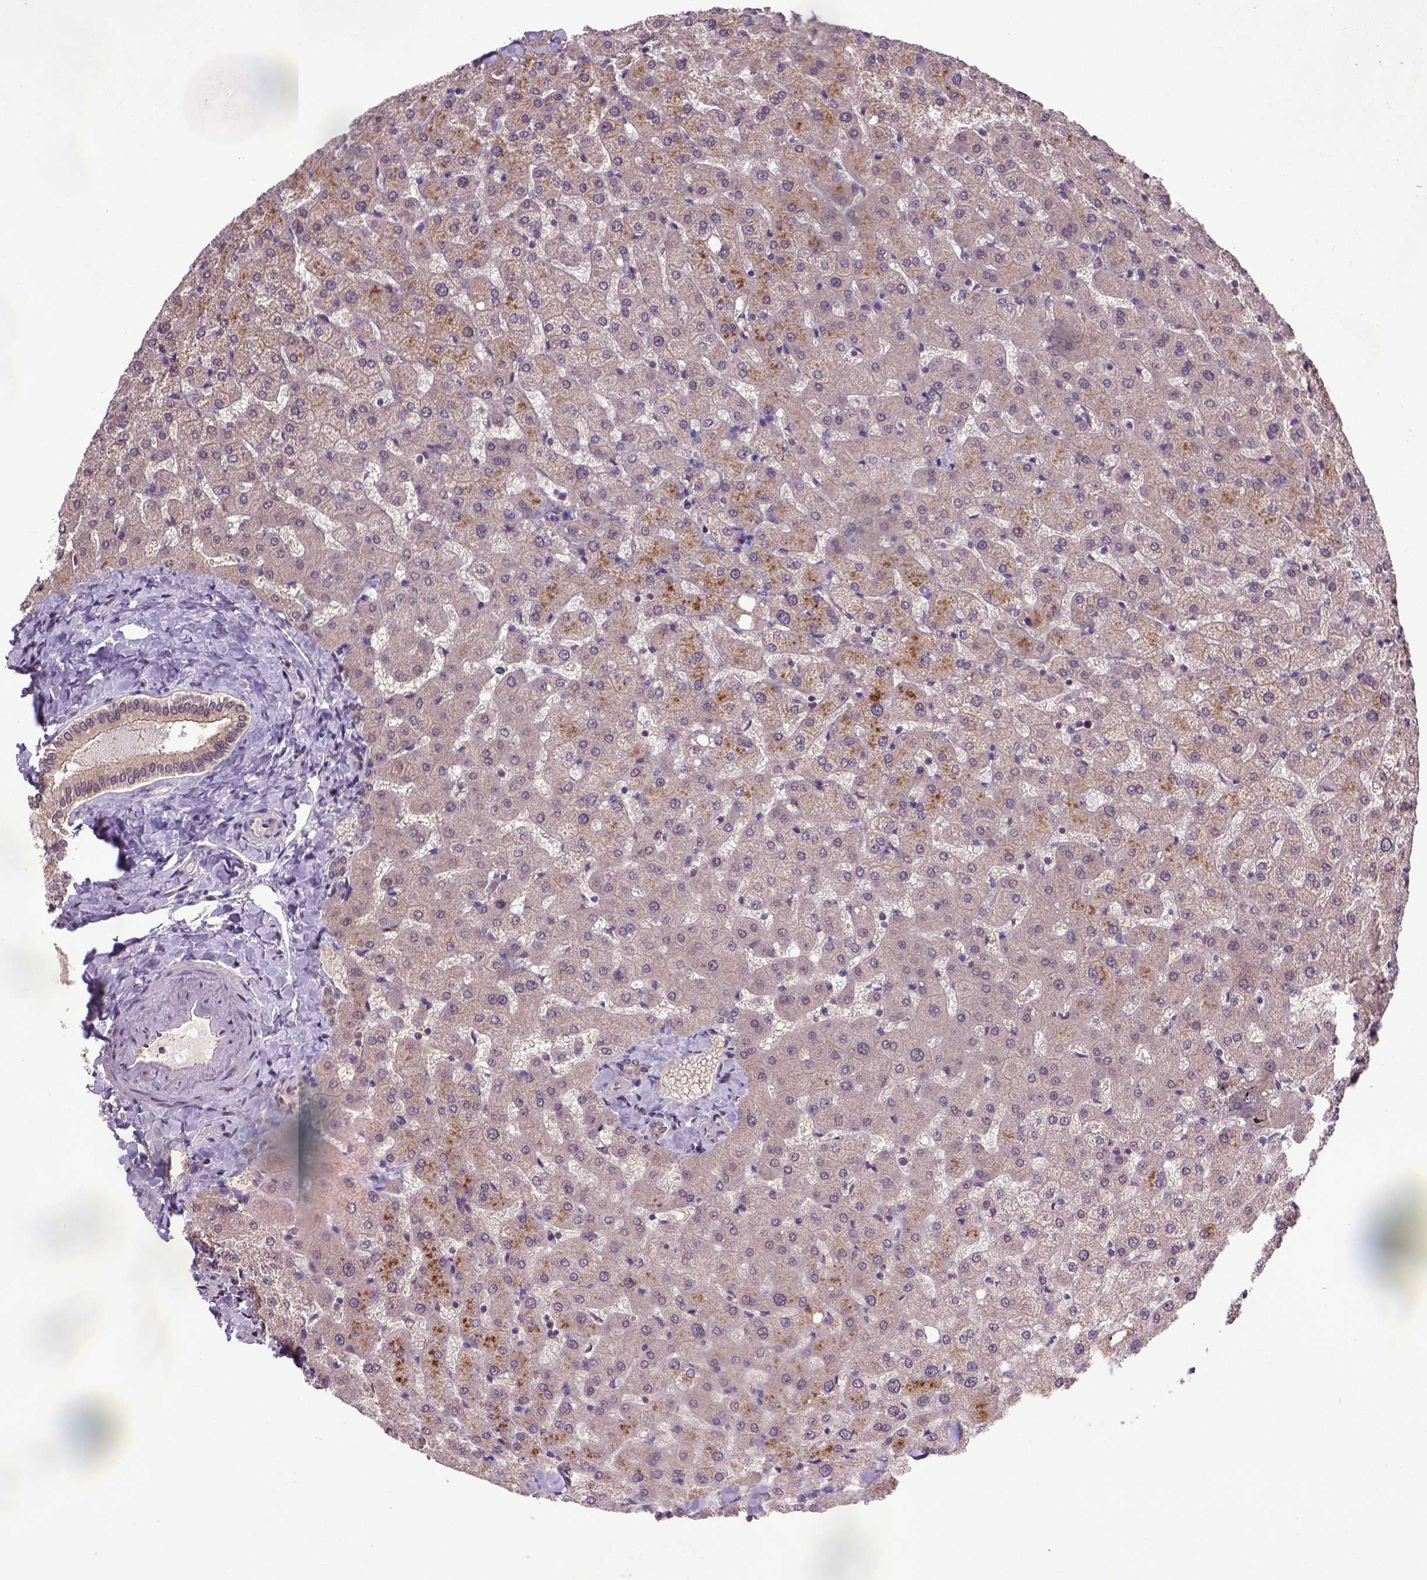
{"staining": {"intensity": "weak", "quantity": ">75%", "location": "cytoplasmic/membranous"}, "tissue": "liver", "cell_type": "Cholangiocytes", "image_type": "normal", "snomed": [{"axis": "morphology", "description": "Normal tissue, NOS"}, {"axis": "topography", "description": "Liver"}], "caption": "IHC micrograph of unremarkable liver stained for a protein (brown), which reveals low levels of weak cytoplasmic/membranous positivity in approximately >75% of cholangiocytes.", "gene": "UBA3", "patient": {"sex": "female", "age": 50}}